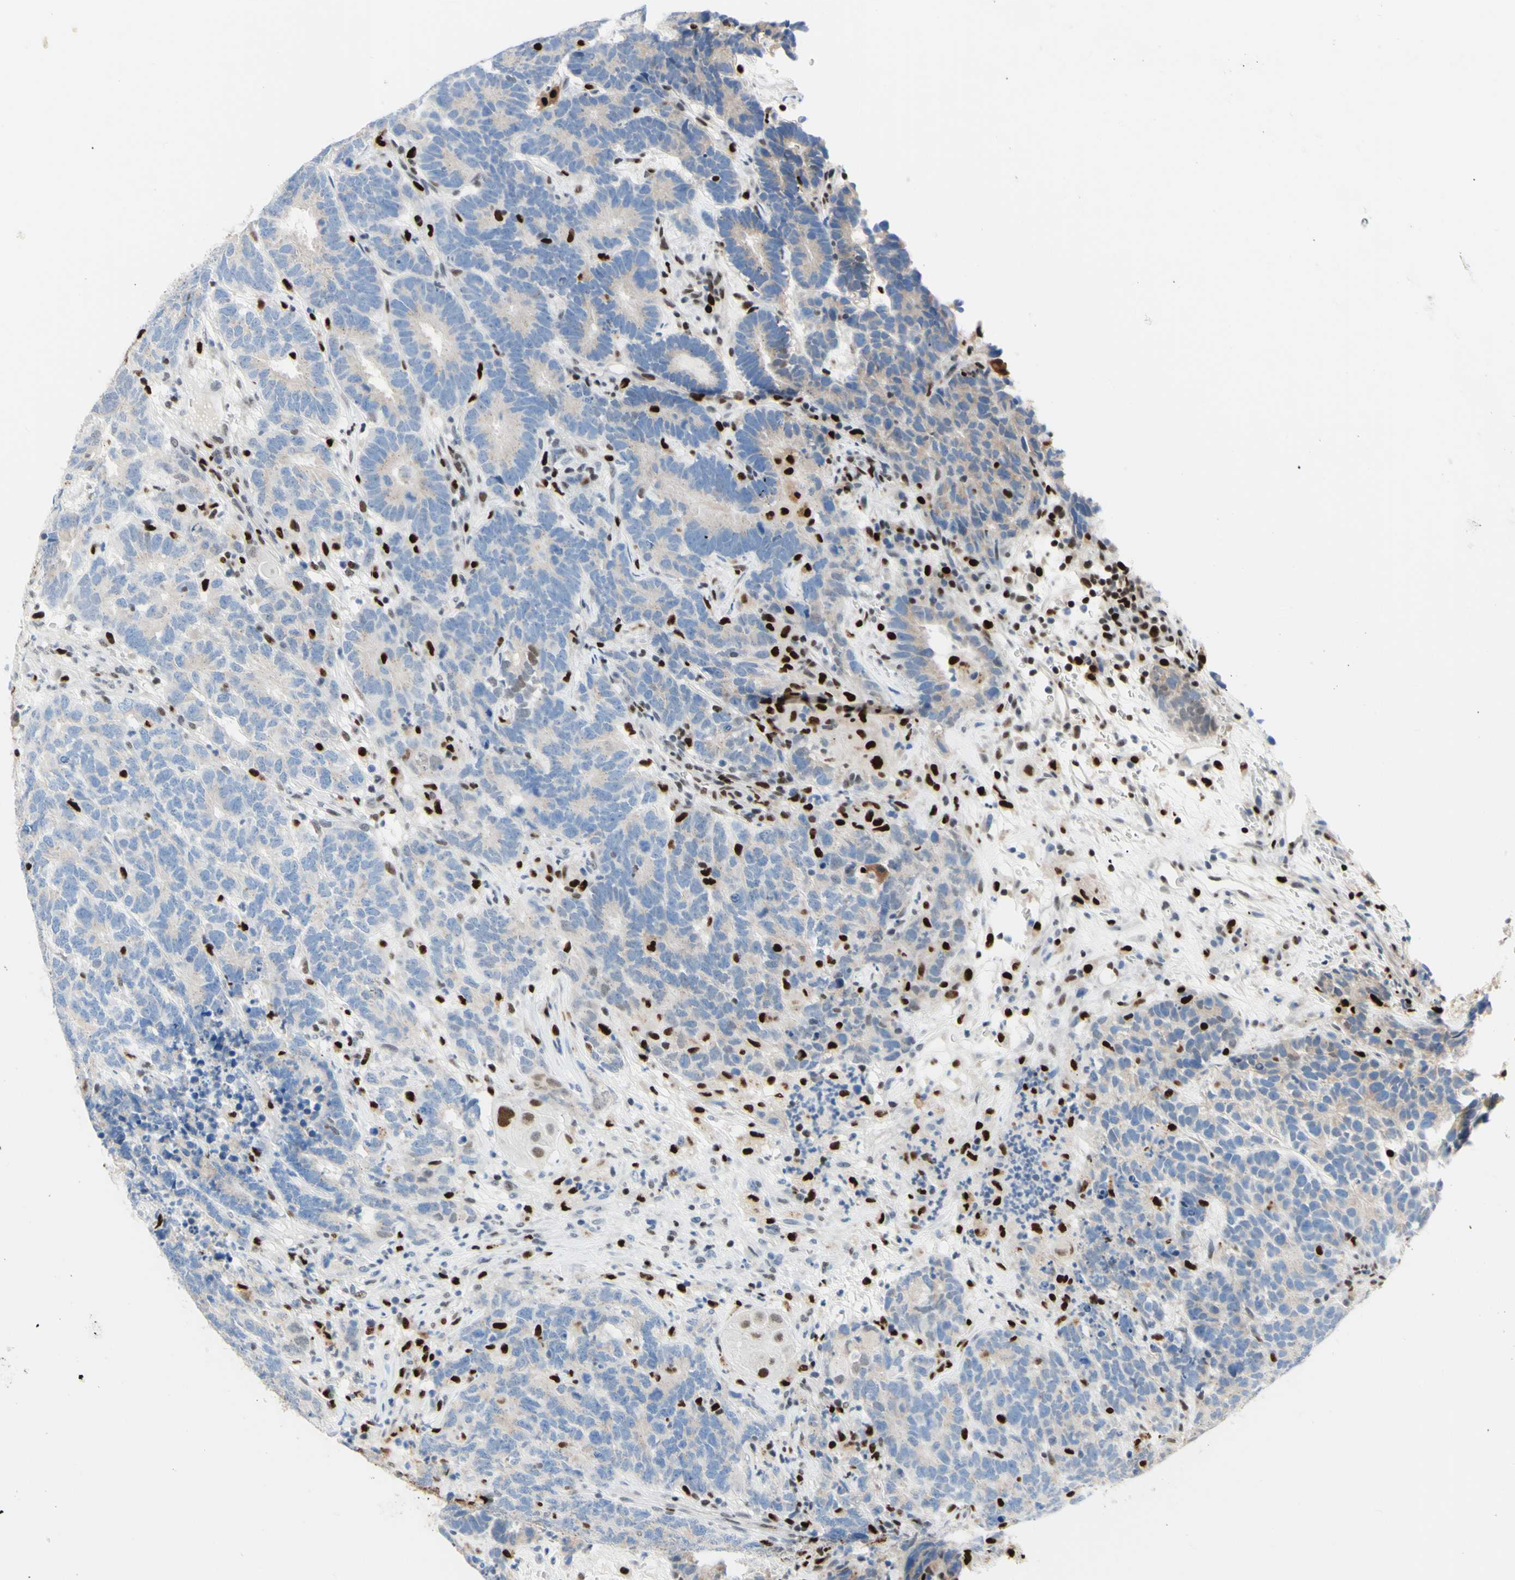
{"staining": {"intensity": "weak", "quantity": "<25%", "location": "cytoplasmic/membranous,nuclear"}, "tissue": "testis cancer", "cell_type": "Tumor cells", "image_type": "cancer", "snomed": [{"axis": "morphology", "description": "Carcinoma, Embryonal, NOS"}, {"axis": "topography", "description": "Testis"}], "caption": "DAB immunohistochemical staining of human testis cancer (embryonal carcinoma) reveals no significant positivity in tumor cells.", "gene": "EED", "patient": {"sex": "male", "age": 26}}